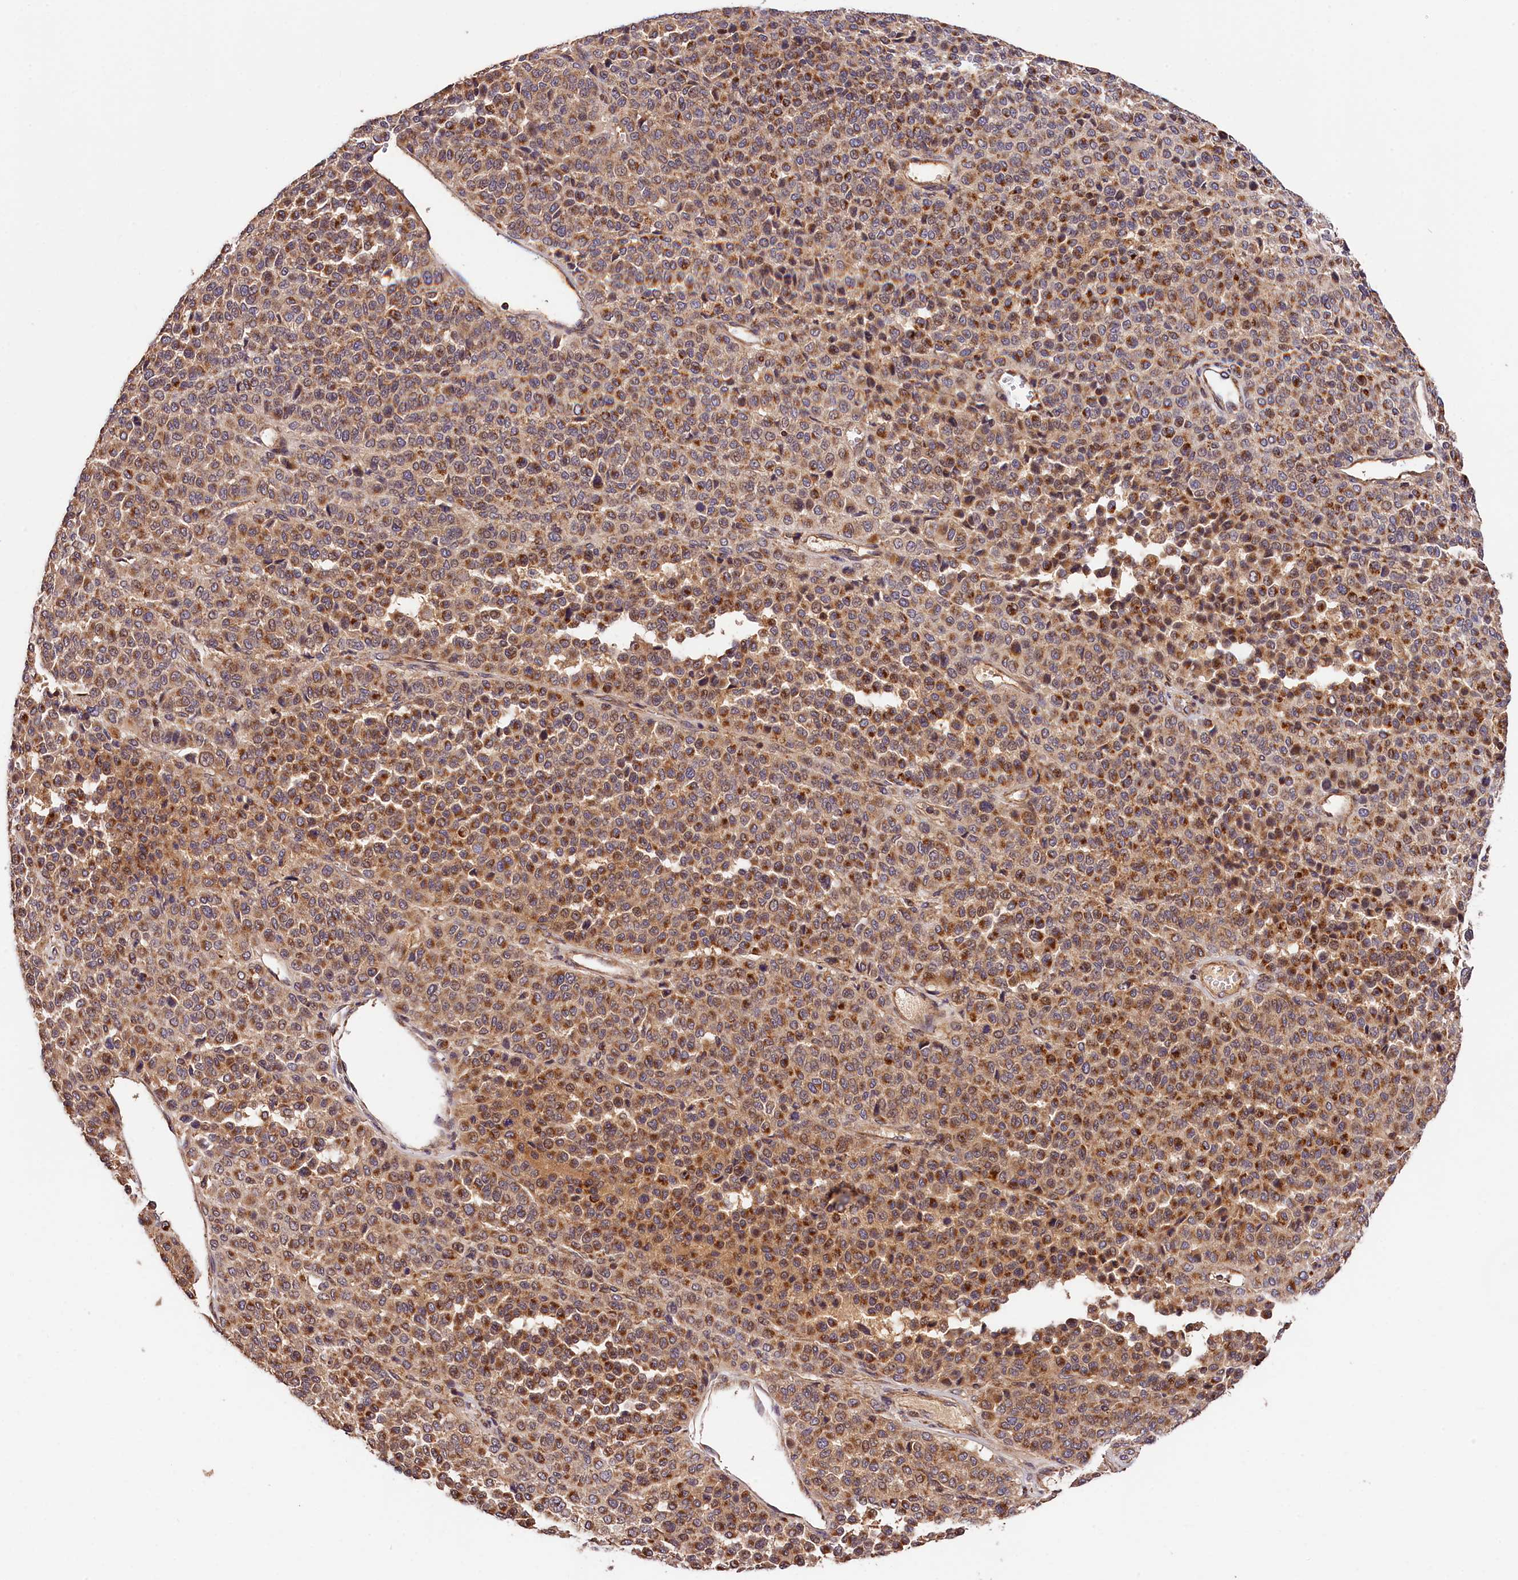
{"staining": {"intensity": "moderate", "quantity": ">75%", "location": "cytoplasmic/membranous"}, "tissue": "melanoma", "cell_type": "Tumor cells", "image_type": "cancer", "snomed": [{"axis": "morphology", "description": "Malignant melanoma, Metastatic site"}, {"axis": "topography", "description": "Pancreas"}], "caption": "IHC staining of malignant melanoma (metastatic site), which demonstrates medium levels of moderate cytoplasmic/membranous positivity in approximately >75% of tumor cells indicating moderate cytoplasmic/membranous protein positivity. The staining was performed using DAB (3,3'-diaminobenzidine) (brown) for protein detection and nuclei were counterstained in hematoxylin (blue).", "gene": "KPTN", "patient": {"sex": "female", "age": 30}}